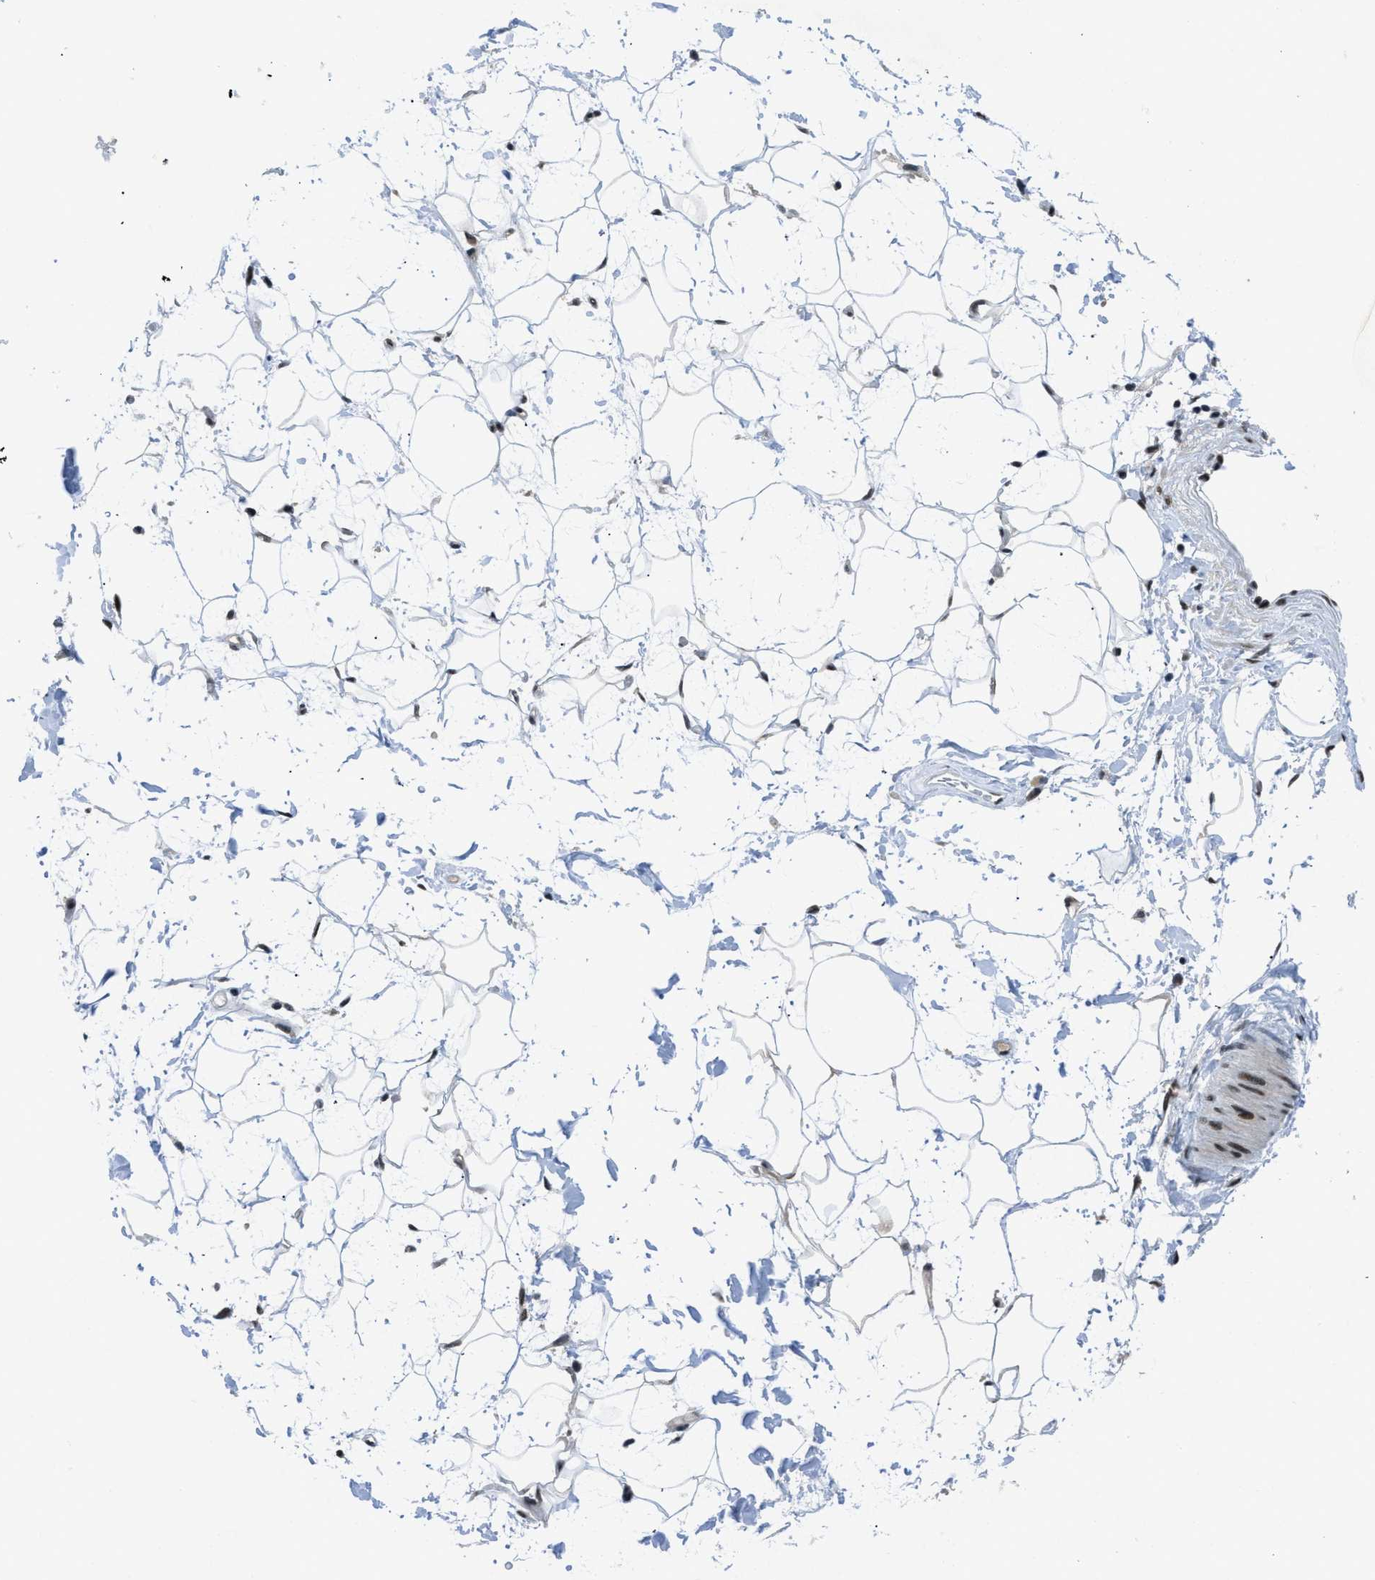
{"staining": {"intensity": "strong", "quantity": ">75%", "location": "nuclear"}, "tissue": "adipose tissue", "cell_type": "Adipocytes", "image_type": "normal", "snomed": [{"axis": "morphology", "description": "Normal tissue, NOS"}, {"axis": "topography", "description": "Soft tissue"}], "caption": "Protein staining reveals strong nuclear positivity in approximately >75% of adipocytes in unremarkable adipose tissue. The staining was performed using DAB to visualize the protein expression in brown, while the nuclei were stained in blue with hematoxylin (Magnification: 20x).", "gene": "GATAD2B", "patient": {"sex": "male", "age": 72}}